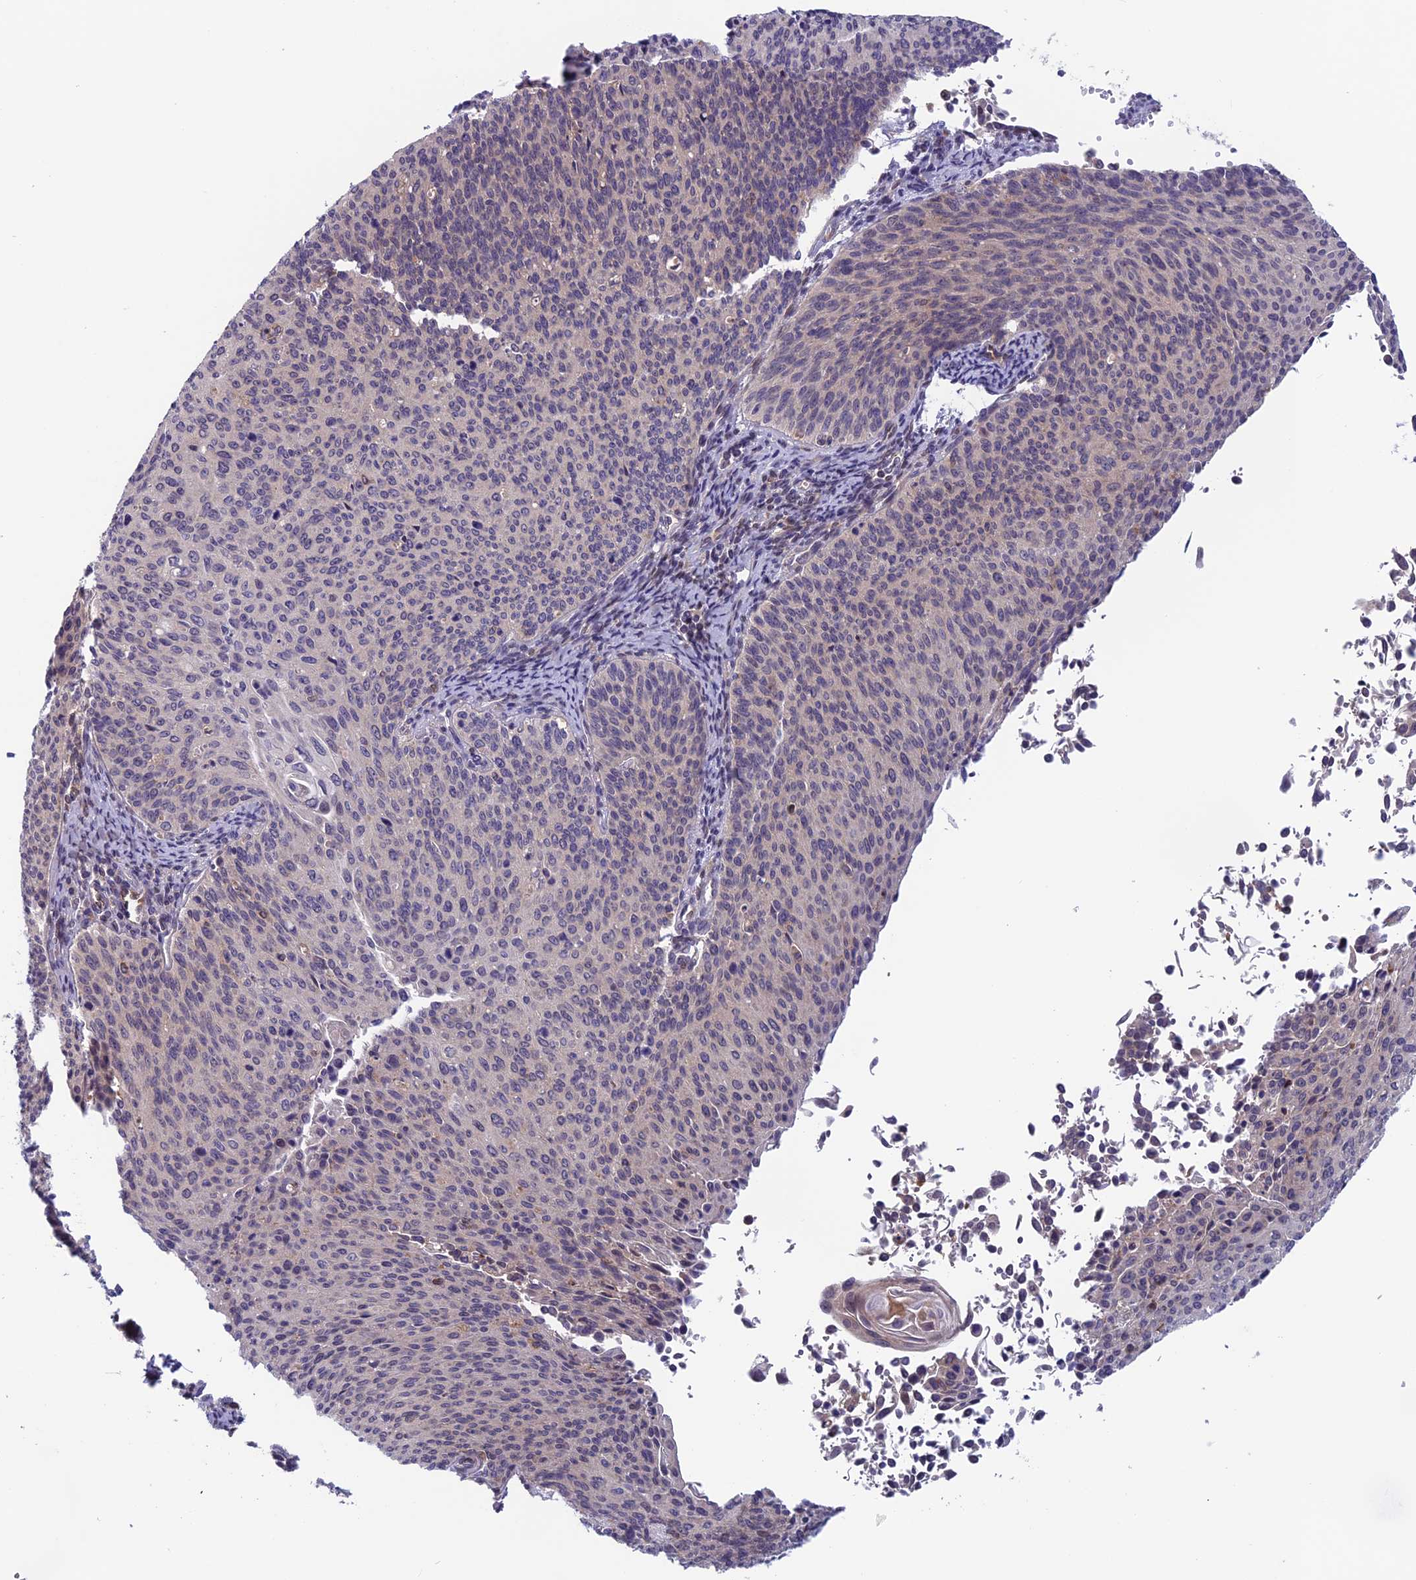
{"staining": {"intensity": "negative", "quantity": "none", "location": "none"}, "tissue": "cervical cancer", "cell_type": "Tumor cells", "image_type": "cancer", "snomed": [{"axis": "morphology", "description": "Squamous cell carcinoma, NOS"}, {"axis": "topography", "description": "Cervix"}], "caption": "Tumor cells are negative for brown protein staining in cervical squamous cell carcinoma.", "gene": "MAST2", "patient": {"sex": "female", "age": 55}}